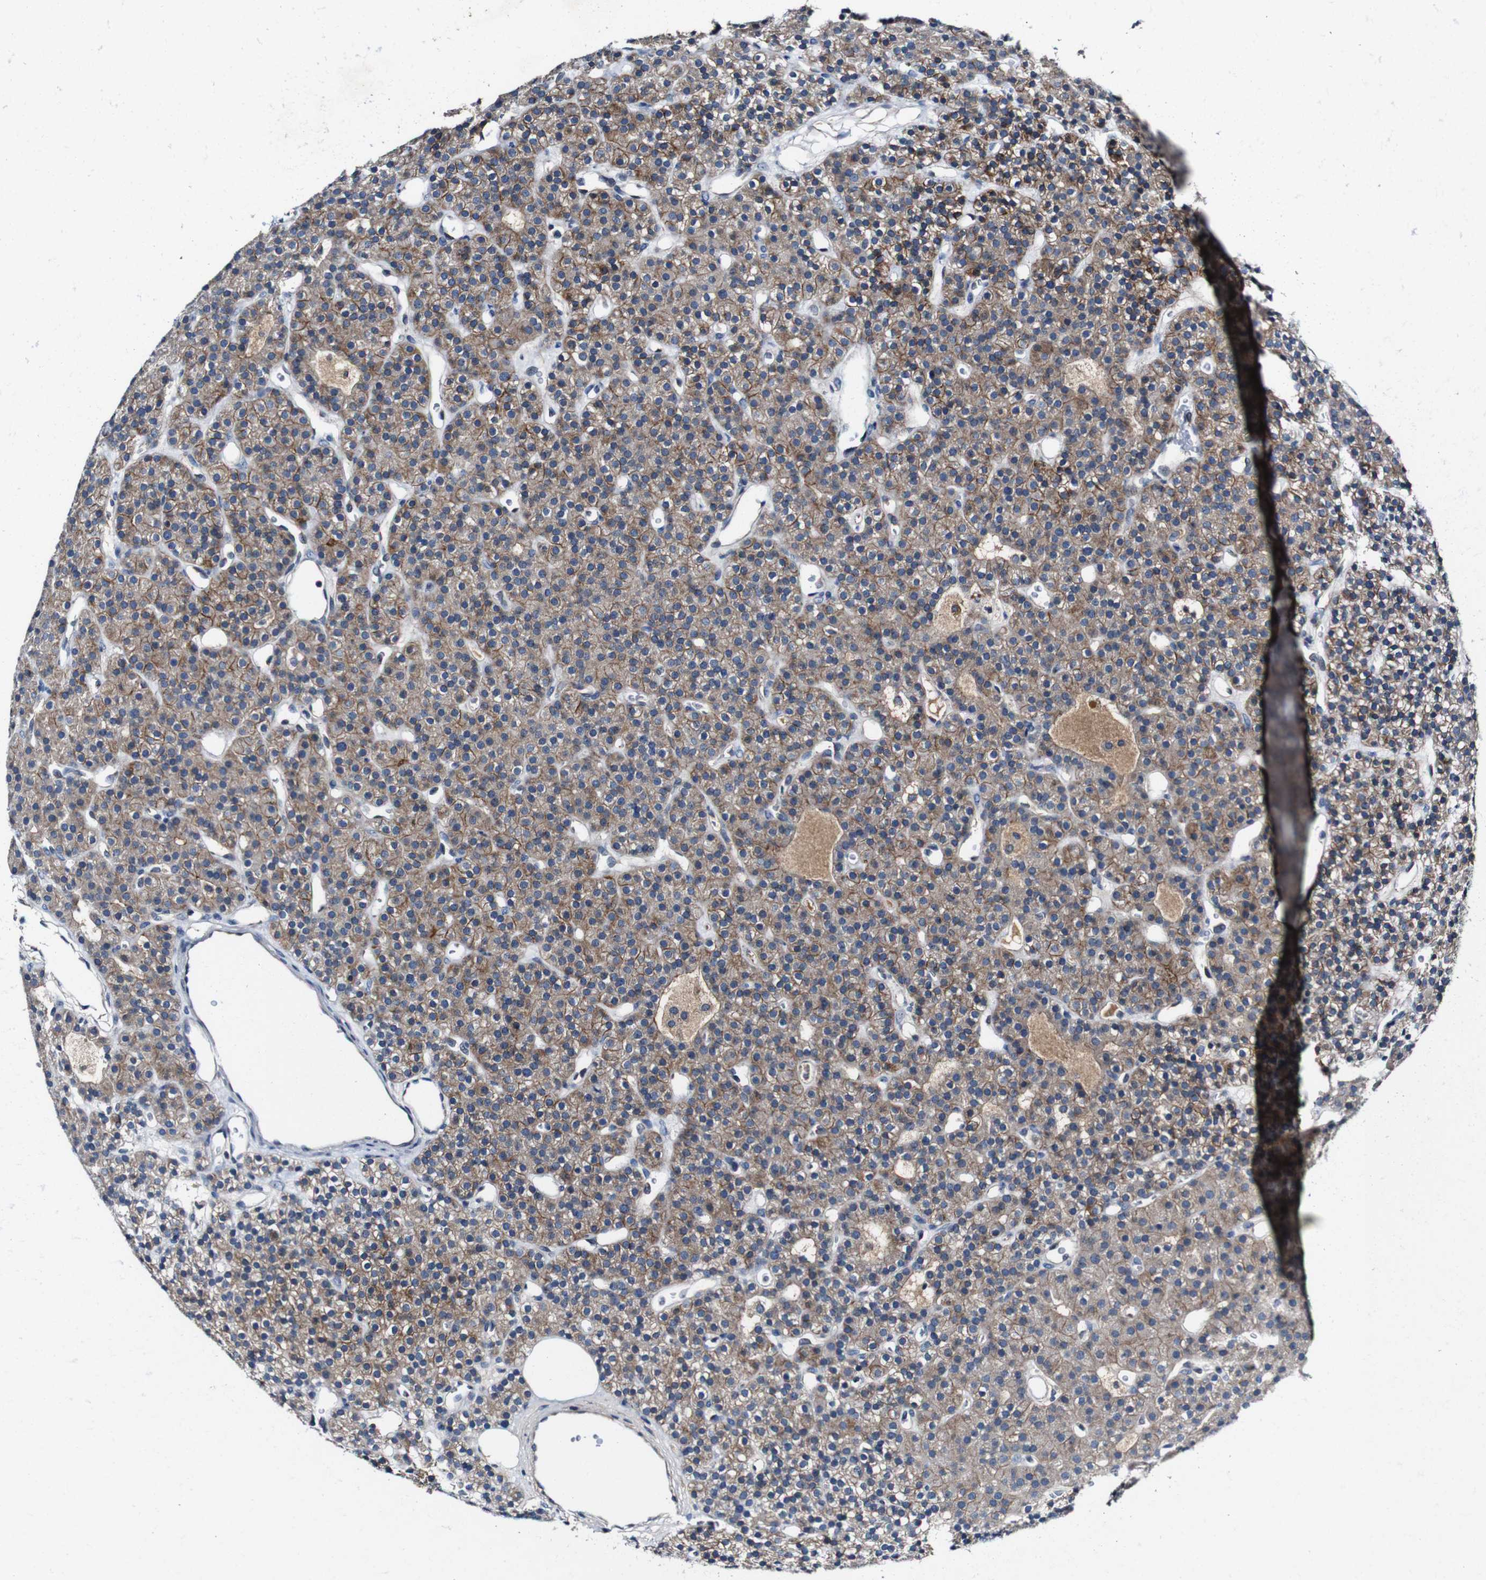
{"staining": {"intensity": "moderate", "quantity": "25%-75%", "location": "cytoplasmic/membranous"}, "tissue": "parathyroid gland", "cell_type": "Glandular cells", "image_type": "normal", "snomed": [{"axis": "morphology", "description": "Normal tissue, NOS"}, {"axis": "morphology", "description": "Hyperplasia, NOS"}, {"axis": "topography", "description": "Parathyroid gland"}], "caption": "A medium amount of moderate cytoplasmic/membranous expression is appreciated in approximately 25%-75% of glandular cells in benign parathyroid gland. (DAB = brown stain, brightfield microscopy at high magnification).", "gene": "GRAMD1A", "patient": {"sex": "male", "age": 44}}